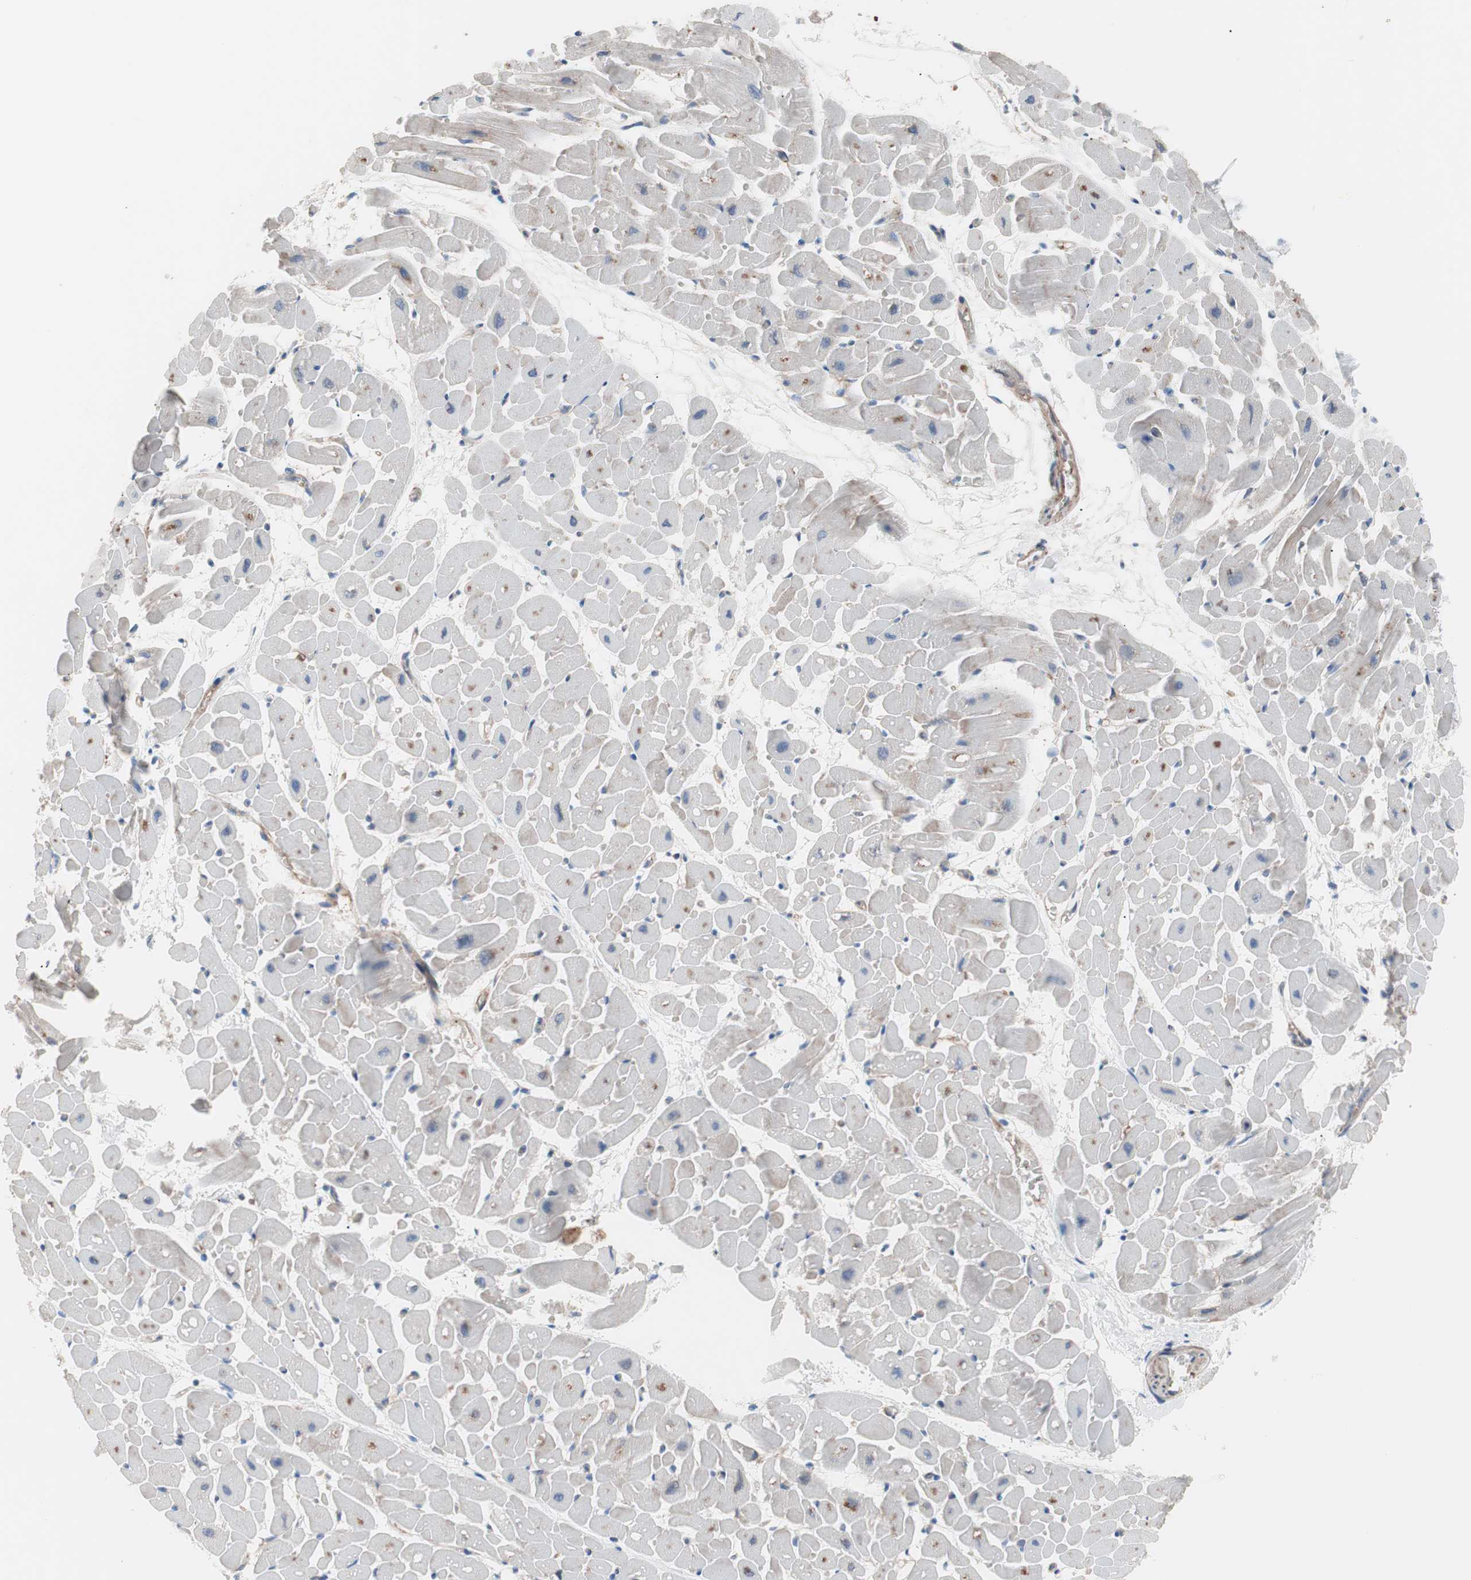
{"staining": {"intensity": "moderate", "quantity": "<25%", "location": "cytoplasmic/membranous,nuclear"}, "tissue": "heart muscle", "cell_type": "Cardiomyocytes", "image_type": "normal", "snomed": [{"axis": "morphology", "description": "Normal tissue, NOS"}, {"axis": "topography", "description": "Heart"}], "caption": "Moderate cytoplasmic/membranous,nuclear staining for a protein is present in about <25% of cardiomyocytes of normal heart muscle using immunohistochemistry.", "gene": "GPR160", "patient": {"sex": "male", "age": 45}}